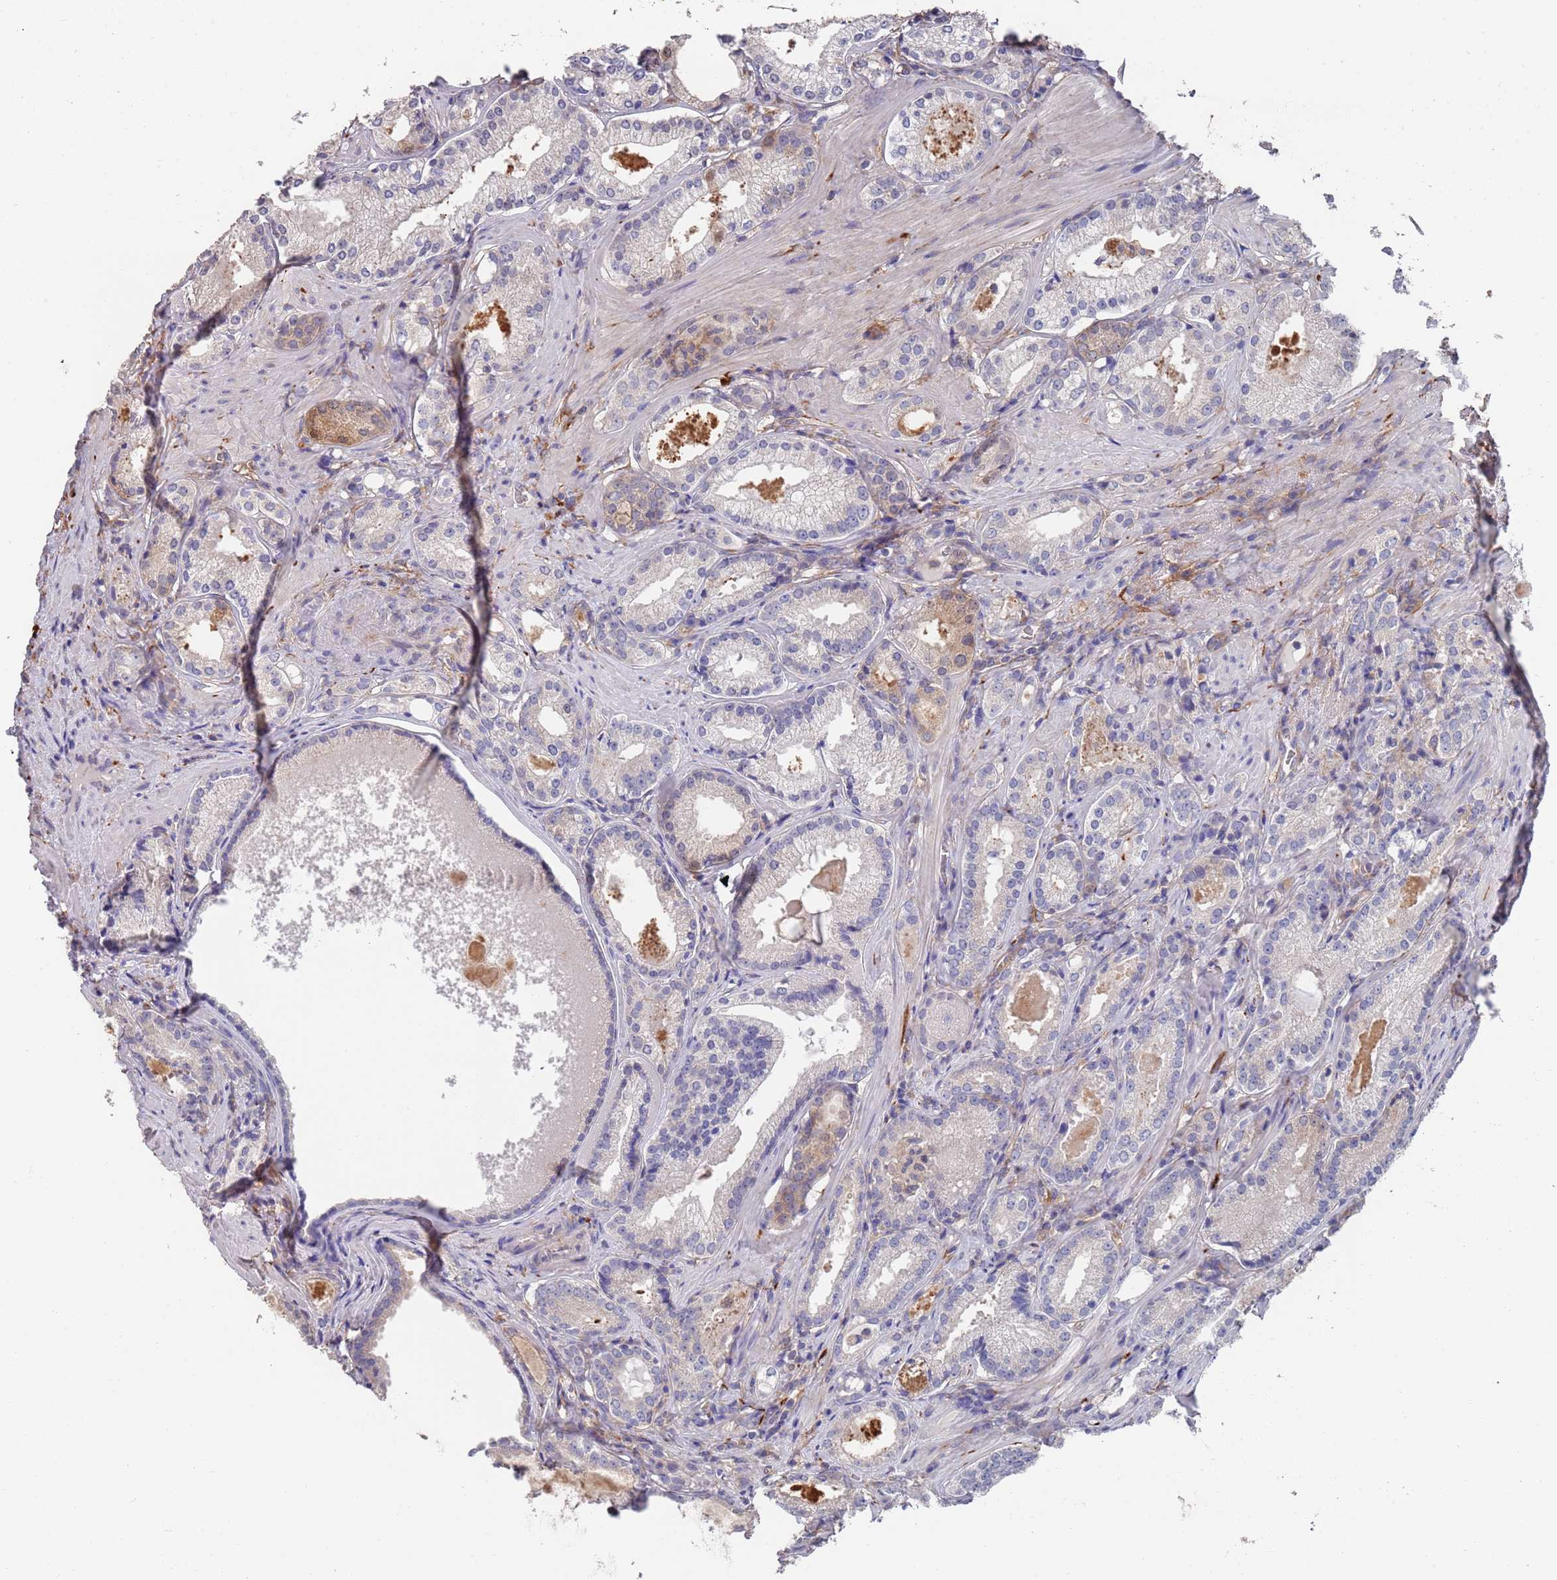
{"staining": {"intensity": "negative", "quantity": "none", "location": "none"}, "tissue": "prostate cancer", "cell_type": "Tumor cells", "image_type": "cancer", "snomed": [{"axis": "morphology", "description": "Adenocarcinoma, Low grade"}, {"axis": "topography", "description": "Prostate"}], "caption": "DAB immunohistochemical staining of human prostate adenocarcinoma (low-grade) reveals no significant positivity in tumor cells. (Stains: DAB immunohistochemistry (IHC) with hematoxylin counter stain, Microscopy: brightfield microscopy at high magnification).", "gene": "ANK2", "patient": {"sex": "male", "age": 57}}